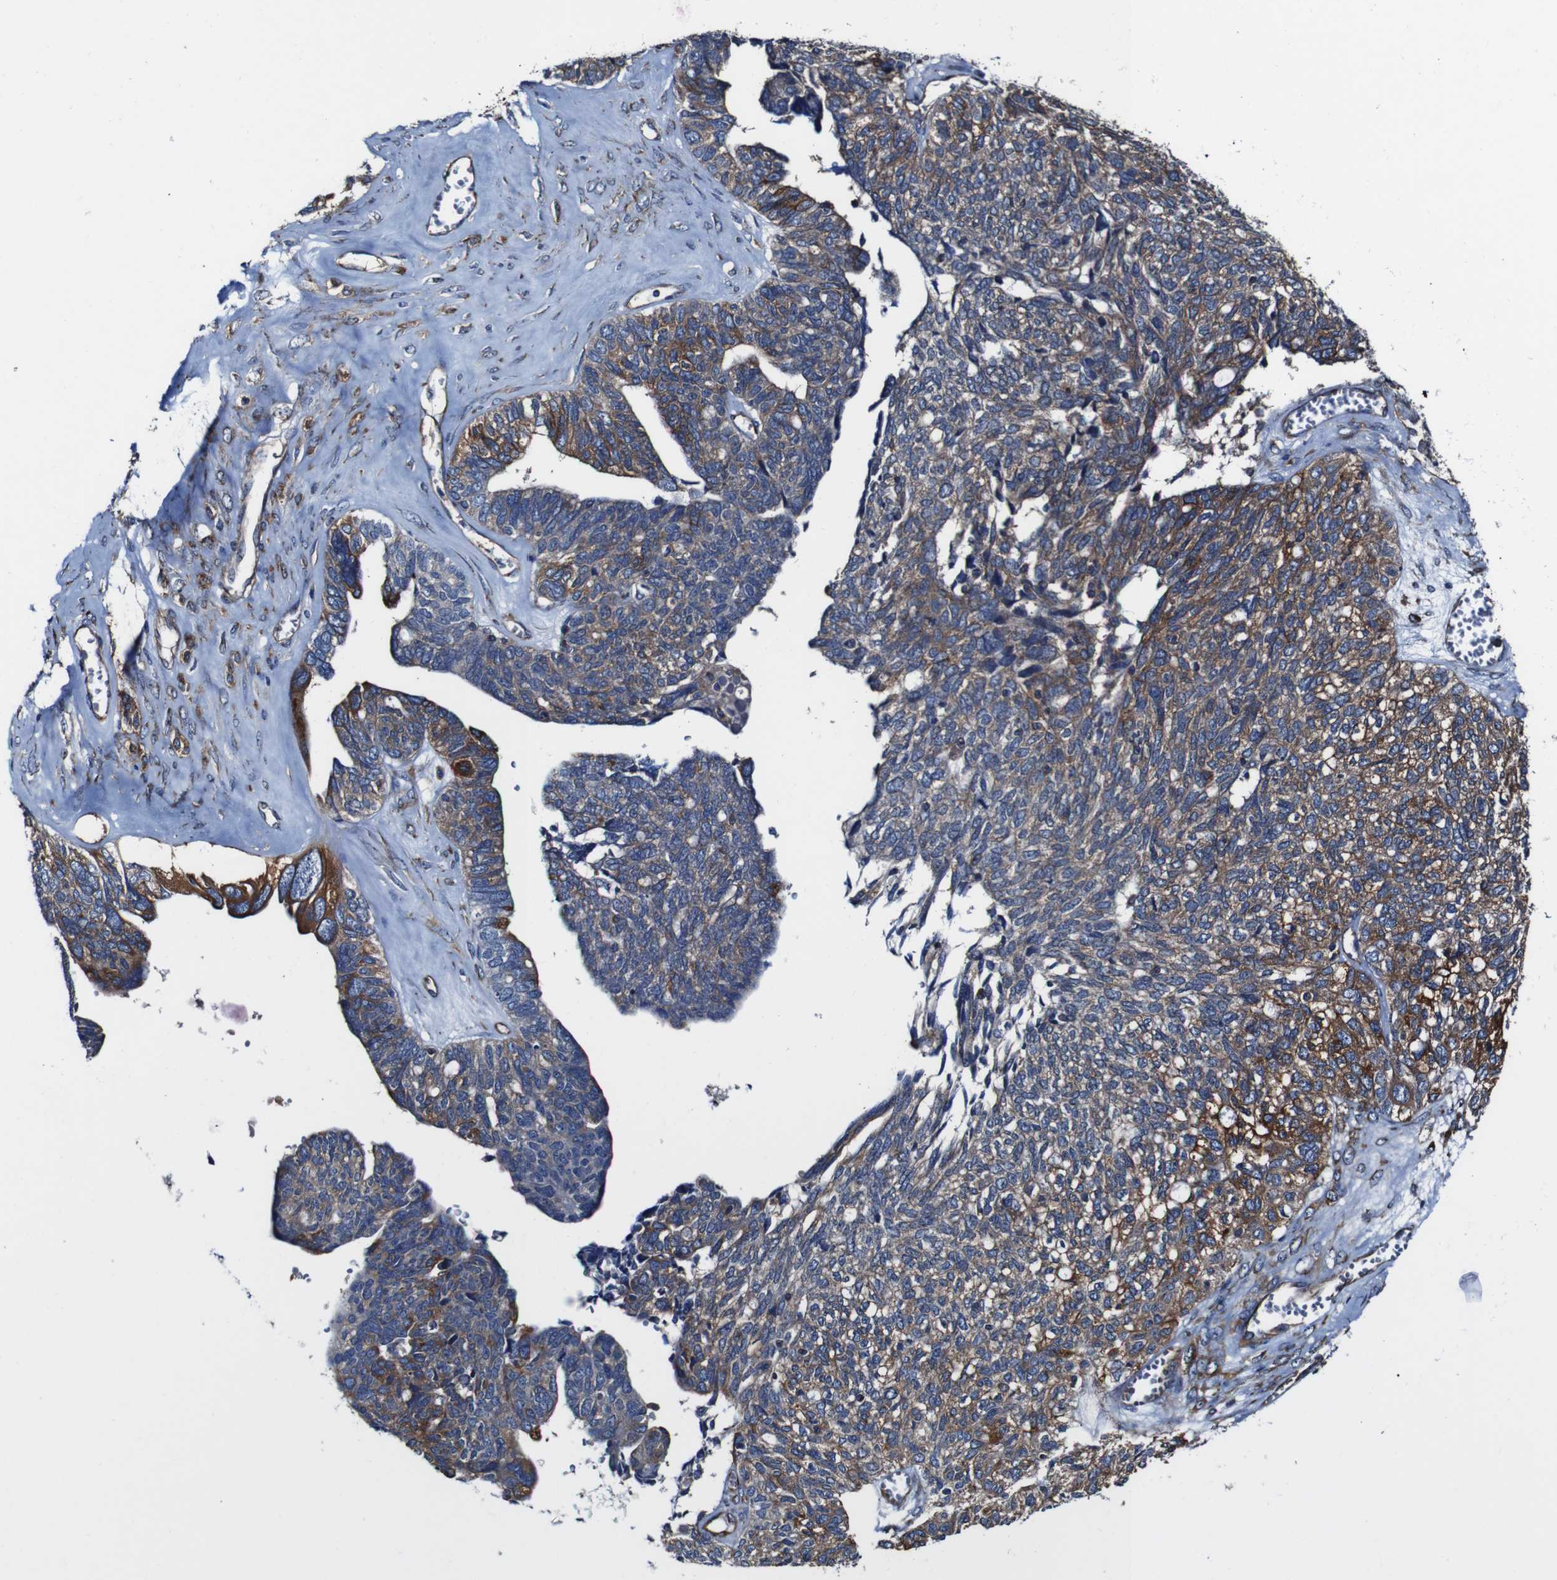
{"staining": {"intensity": "strong", "quantity": "25%-75%", "location": "cytoplasmic/membranous"}, "tissue": "ovarian cancer", "cell_type": "Tumor cells", "image_type": "cancer", "snomed": [{"axis": "morphology", "description": "Cystadenocarcinoma, serous, NOS"}, {"axis": "topography", "description": "Ovary"}], "caption": "An IHC micrograph of neoplastic tissue is shown. Protein staining in brown labels strong cytoplasmic/membranous positivity in serous cystadenocarcinoma (ovarian) within tumor cells.", "gene": "CSF1R", "patient": {"sex": "female", "age": 79}}